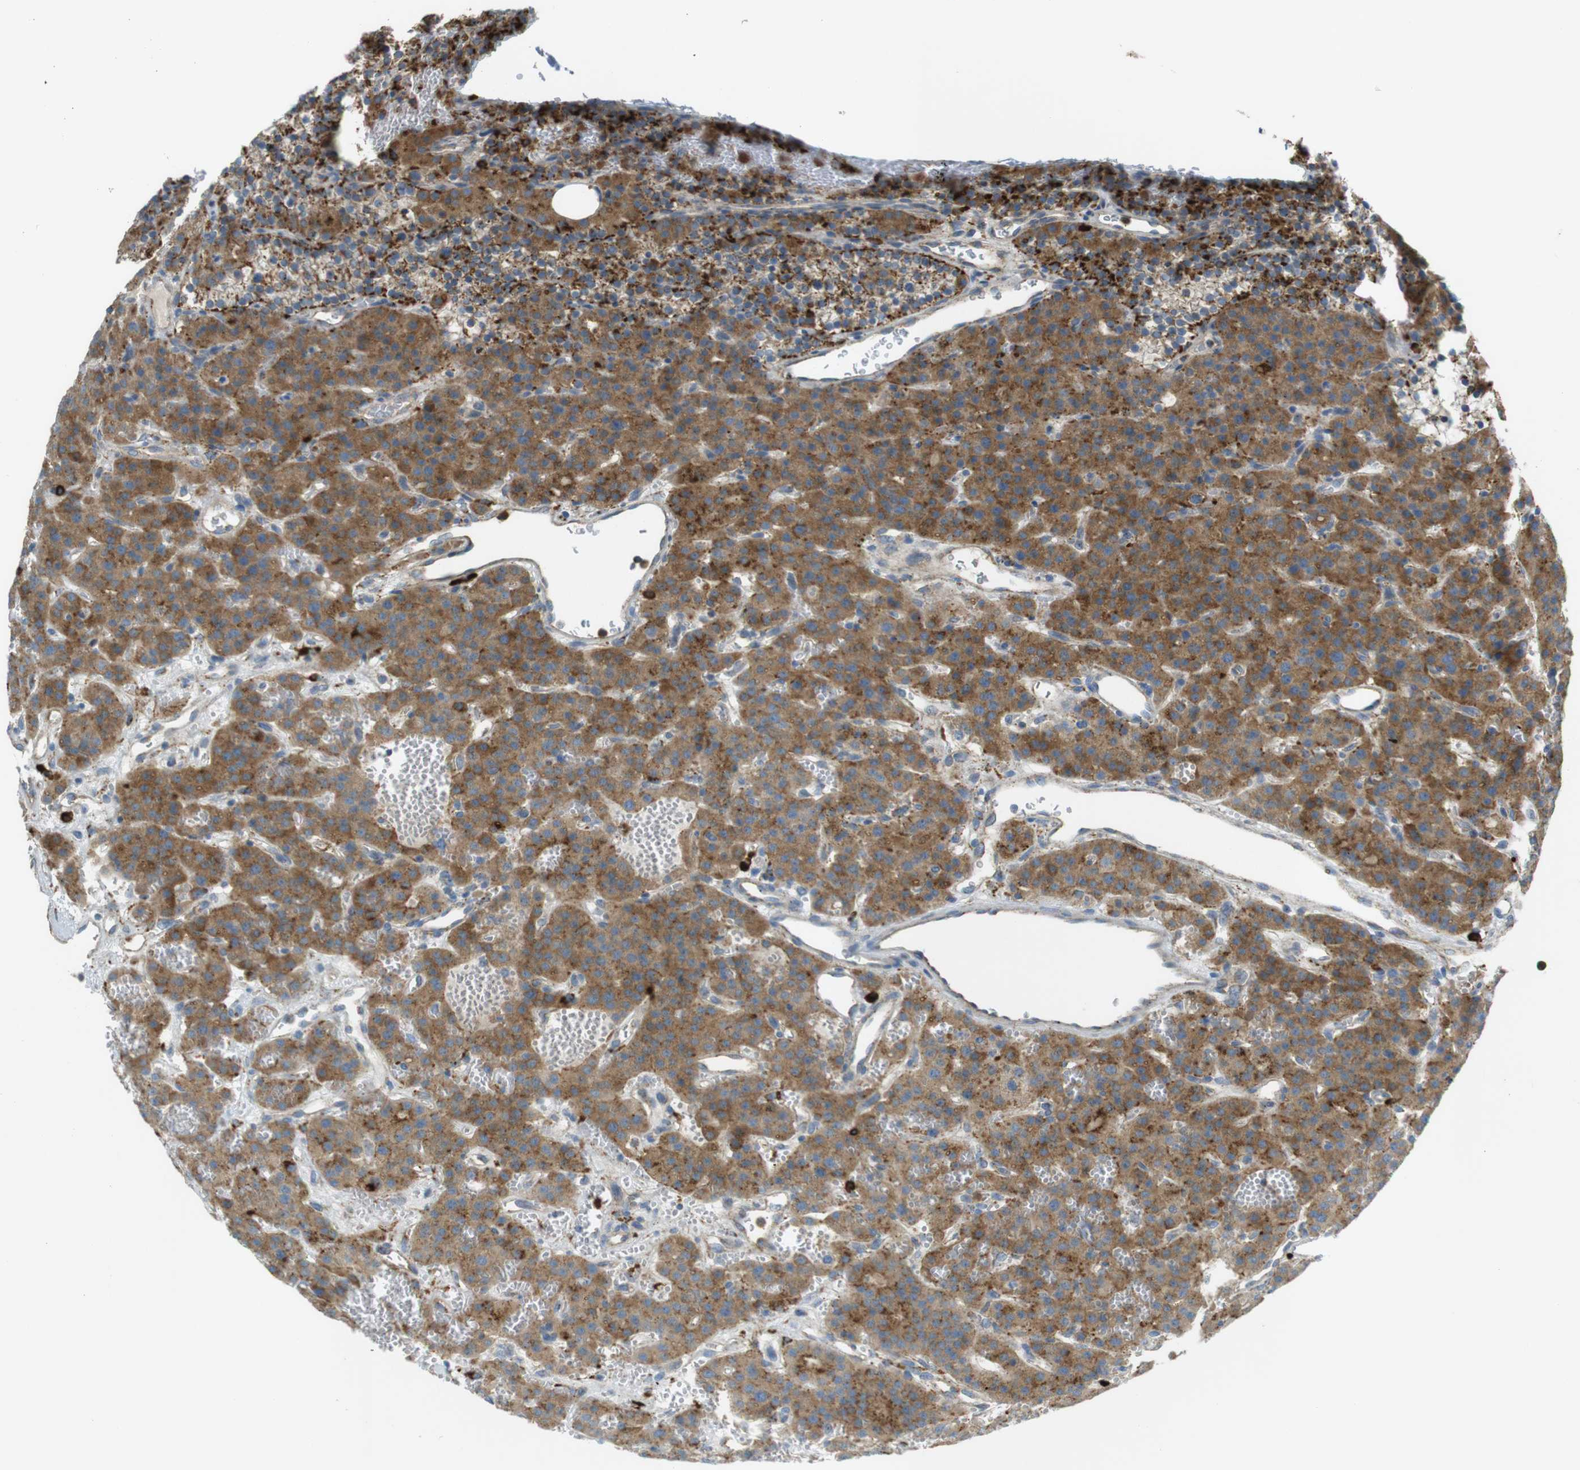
{"staining": {"intensity": "moderate", "quantity": ">75%", "location": "cytoplasmic/membranous"}, "tissue": "parathyroid gland", "cell_type": "Glandular cells", "image_type": "normal", "snomed": [{"axis": "morphology", "description": "Normal tissue, NOS"}, {"axis": "morphology", "description": "Adenoma, NOS"}, {"axis": "topography", "description": "Parathyroid gland"}], "caption": "Immunohistochemistry (IHC) image of unremarkable human parathyroid gland stained for a protein (brown), which exhibits medium levels of moderate cytoplasmic/membranous positivity in approximately >75% of glandular cells.", "gene": "LAMP1", "patient": {"sex": "female", "age": 81}}